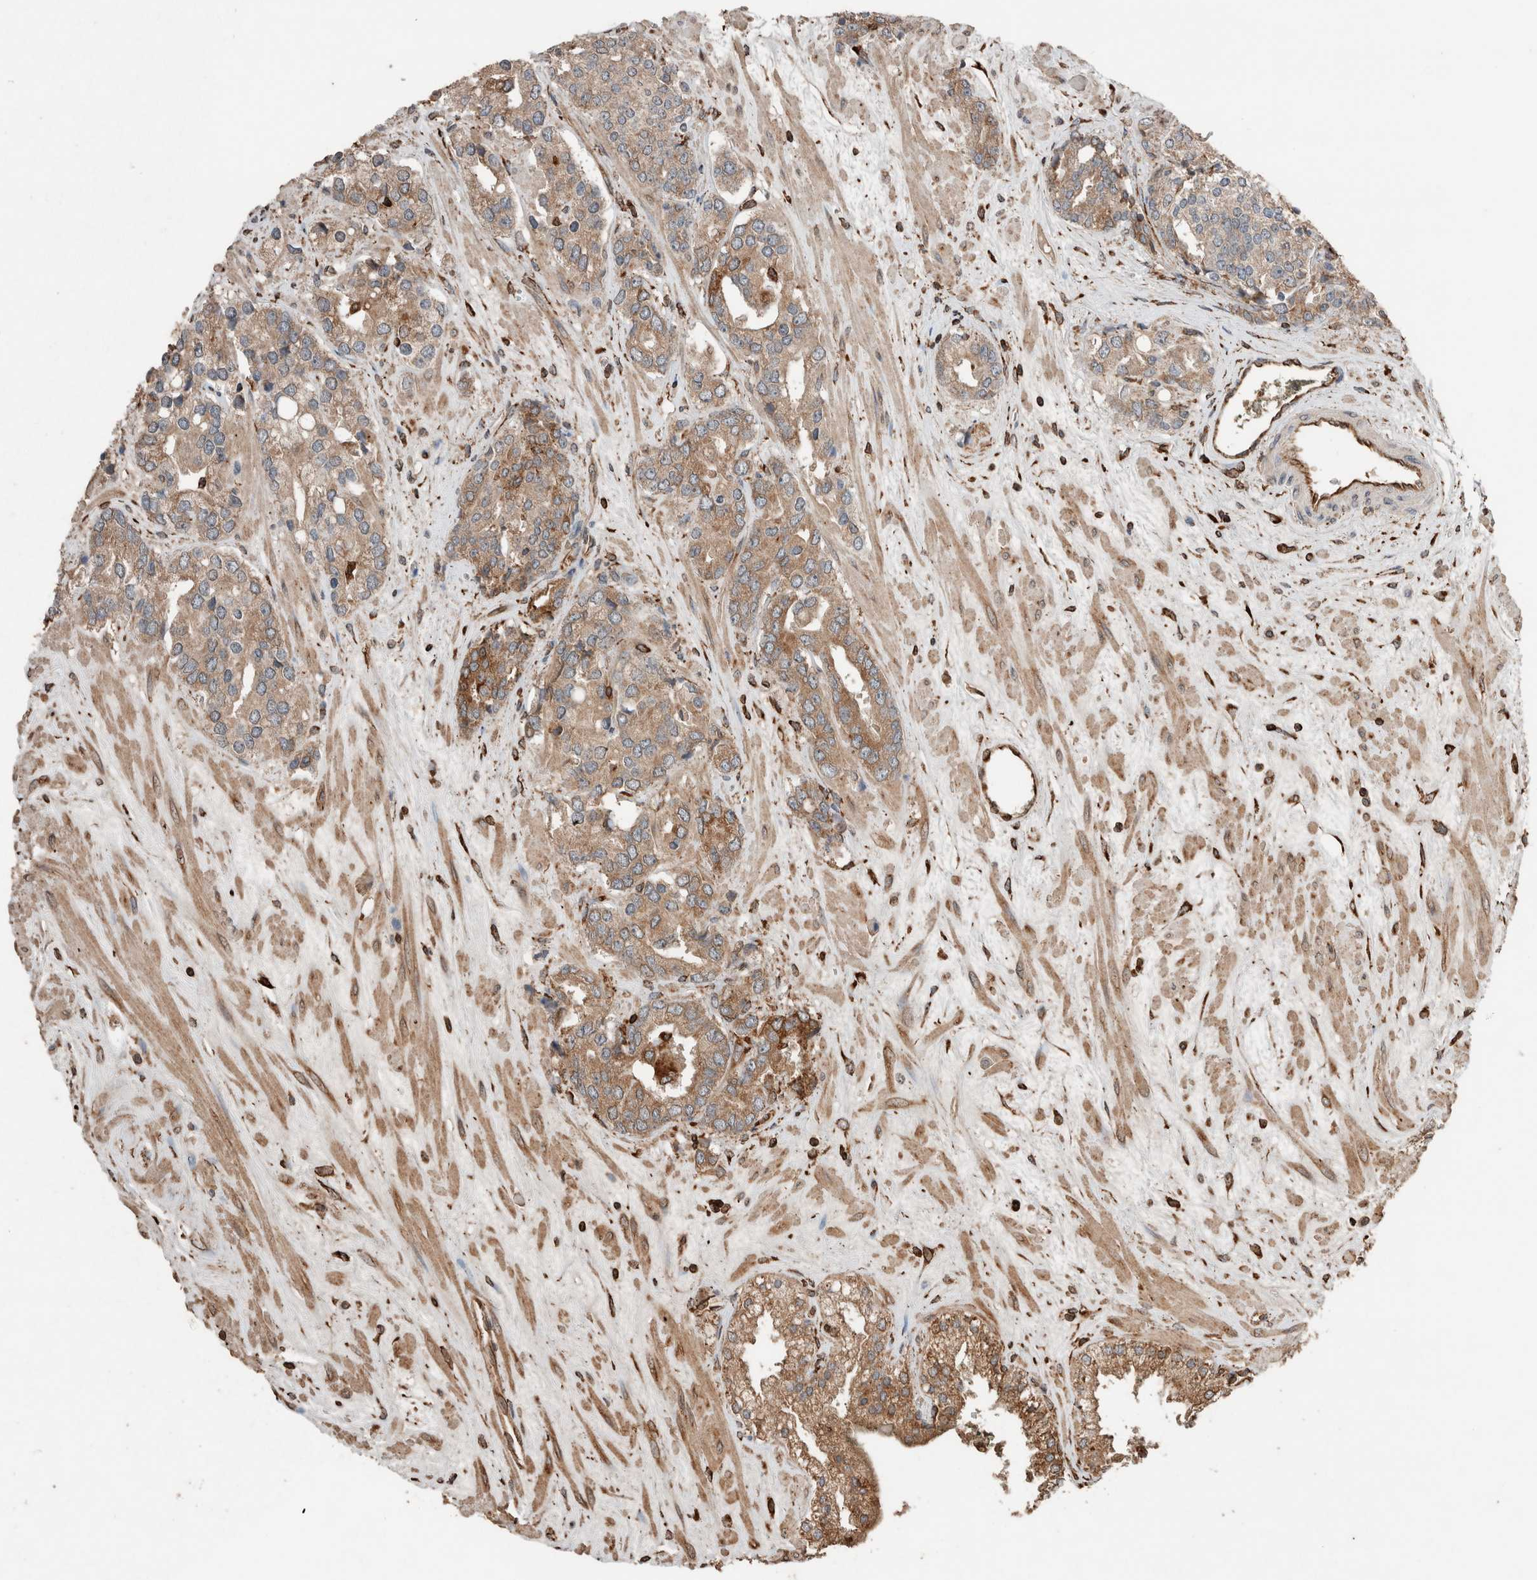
{"staining": {"intensity": "weak", "quantity": ">75%", "location": "cytoplasmic/membranous"}, "tissue": "prostate cancer", "cell_type": "Tumor cells", "image_type": "cancer", "snomed": [{"axis": "morphology", "description": "Adenocarcinoma, High grade"}, {"axis": "topography", "description": "Prostate"}], "caption": "Weak cytoplasmic/membranous protein expression is identified in approximately >75% of tumor cells in prostate adenocarcinoma (high-grade). (Brightfield microscopy of DAB IHC at high magnification).", "gene": "ERAP2", "patient": {"sex": "male", "age": 71}}